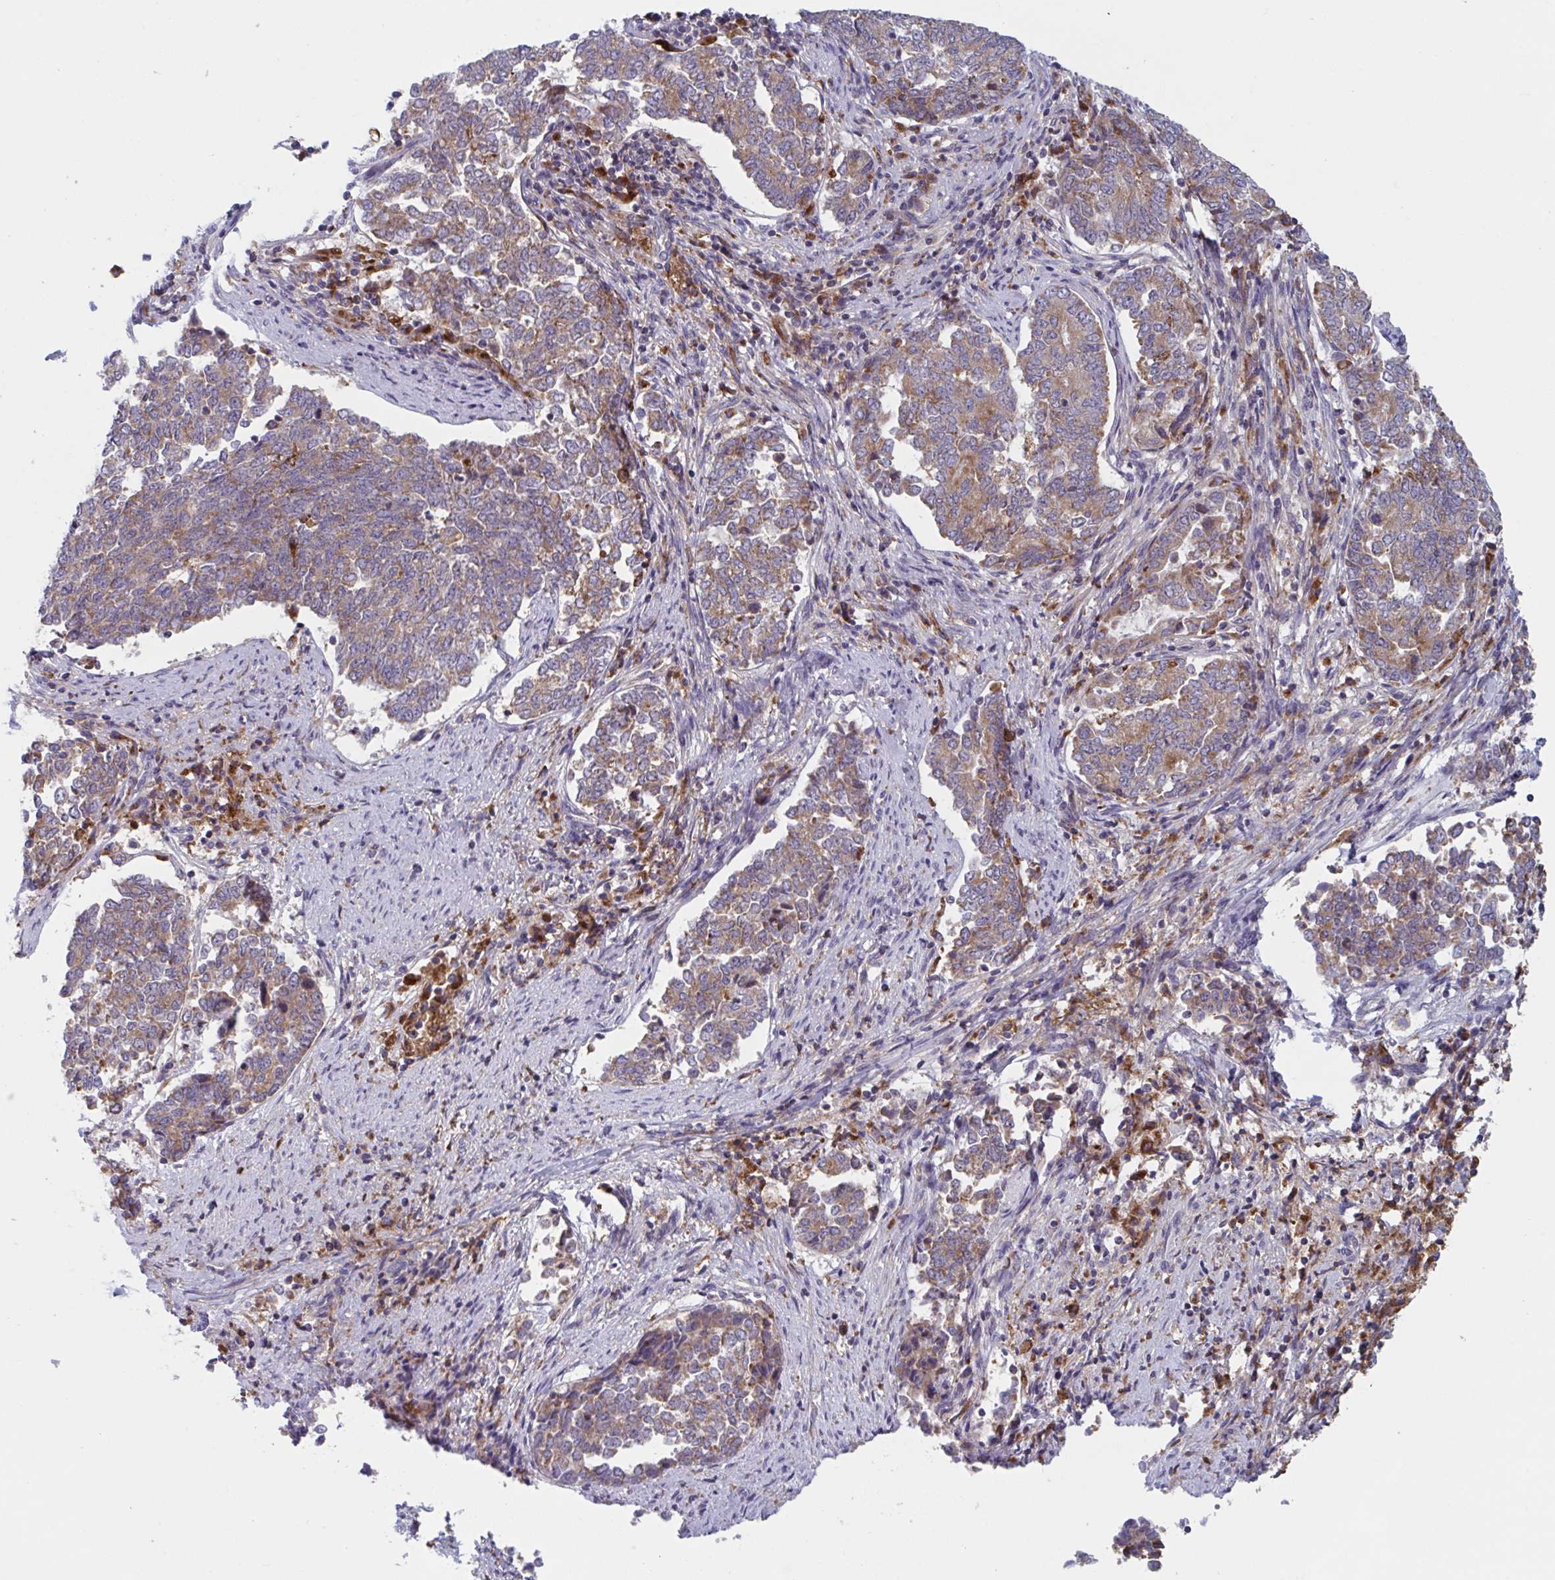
{"staining": {"intensity": "weak", "quantity": ">75%", "location": "cytoplasmic/membranous"}, "tissue": "endometrial cancer", "cell_type": "Tumor cells", "image_type": "cancer", "snomed": [{"axis": "morphology", "description": "Adenocarcinoma, NOS"}, {"axis": "topography", "description": "Endometrium"}], "caption": "Immunohistochemistry of endometrial cancer (adenocarcinoma) displays low levels of weak cytoplasmic/membranous expression in approximately >75% of tumor cells.", "gene": "NIPSNAP1", "patient": {"sex": "female", "age": 80}}